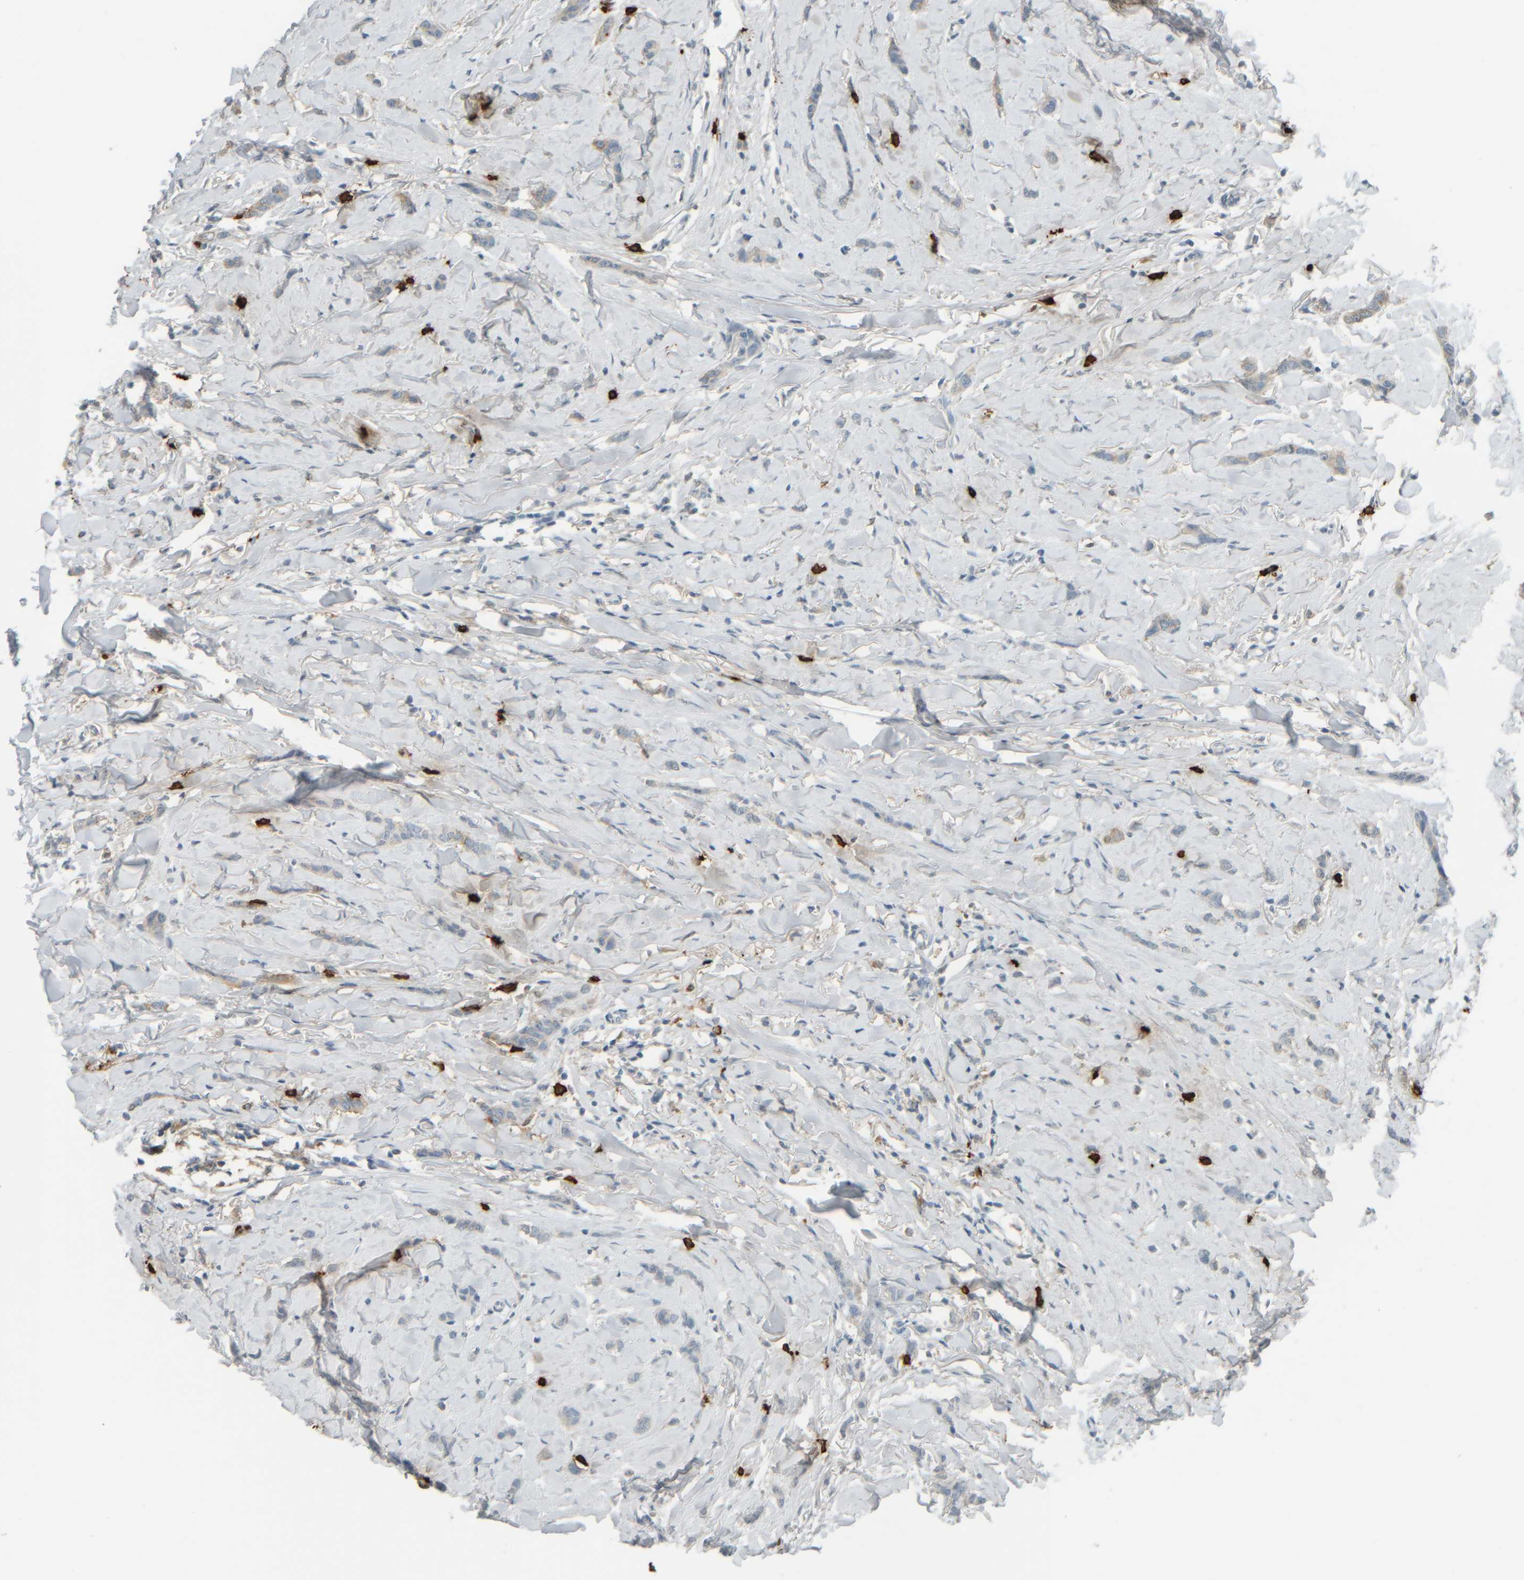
{"staining": {"intensity": "negative", "quantity": "none", "location": "none"}, "tissue": "breast cancer", "cell_type": "Tumor cells", "image_type": "cancer", "snomed": [{"axis": "morphology", "description": "Lobular carcinoma"}, {"axis": "topography", "description": "Skin"}, {"axis": "topography", "description": "Breast"}], "caption": "Tumor cells show no significant expression in breast cancer. Nuclei are stained in blue.", "gene": "TPSAB1", "patient": {"sex": "female", "age": 46}}